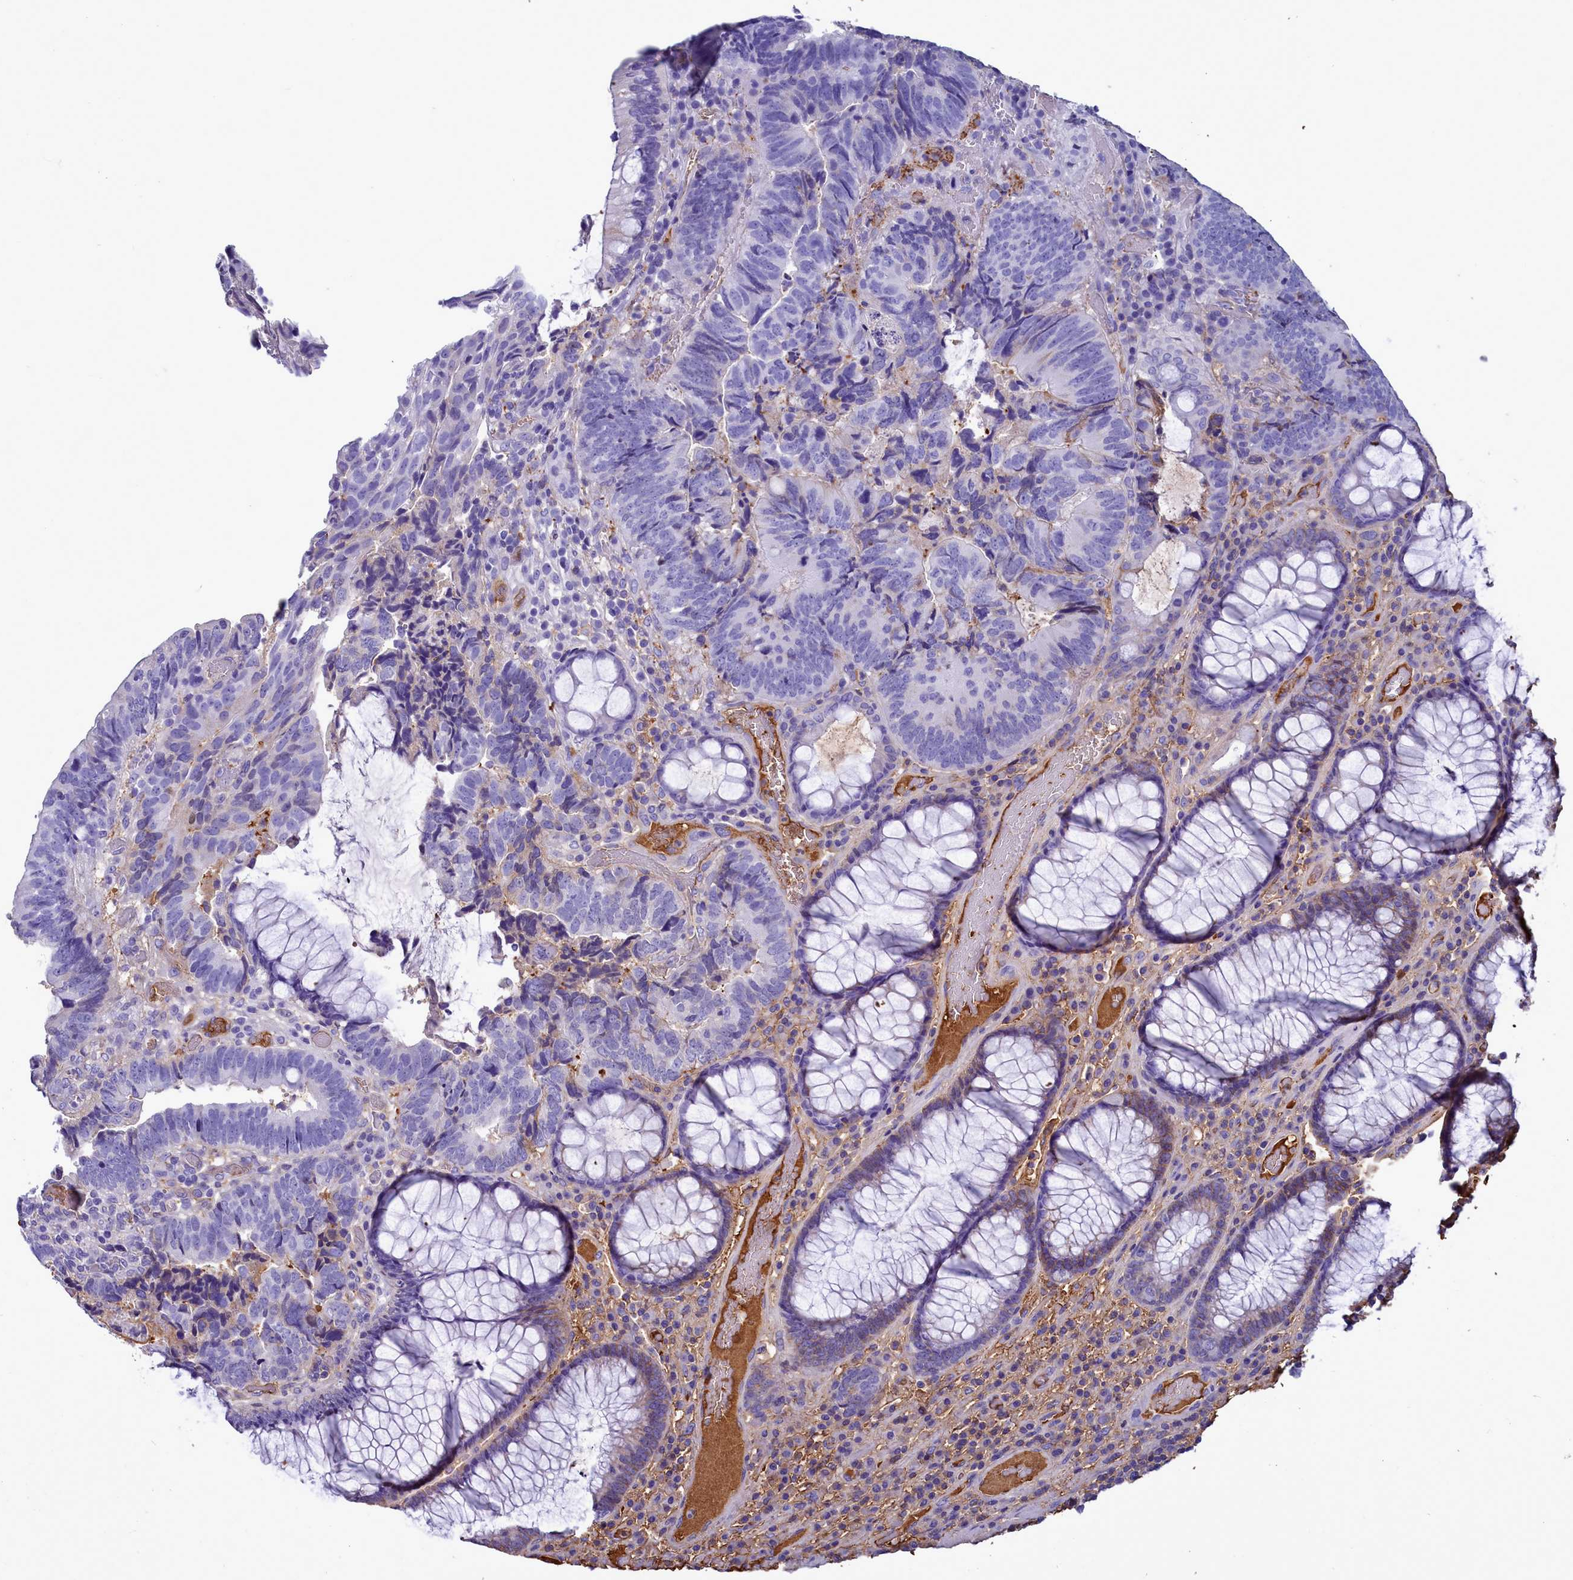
{"staining": {"intensity": "negative", "quantity": "none", "location": "none"}, "tissue": "colorectal cancer", "cell_type": "Tumor cells", "image_type": "cancer", "snomed": [{"axis": "morphology", "description": "Adenocarcinoma, NOS"}, {"axis": "topography", "description": "Colon"}], "caption": "The photomicrograph exhibits no significant expression in tumor cells of colorectal adenocarcinoma. (DAB (3,3'-diaminobenzidine) immunohistochemistry (IHC), high magnification).", "gene": "H1-7", "patient": {"sex": "female", "age": 67}}